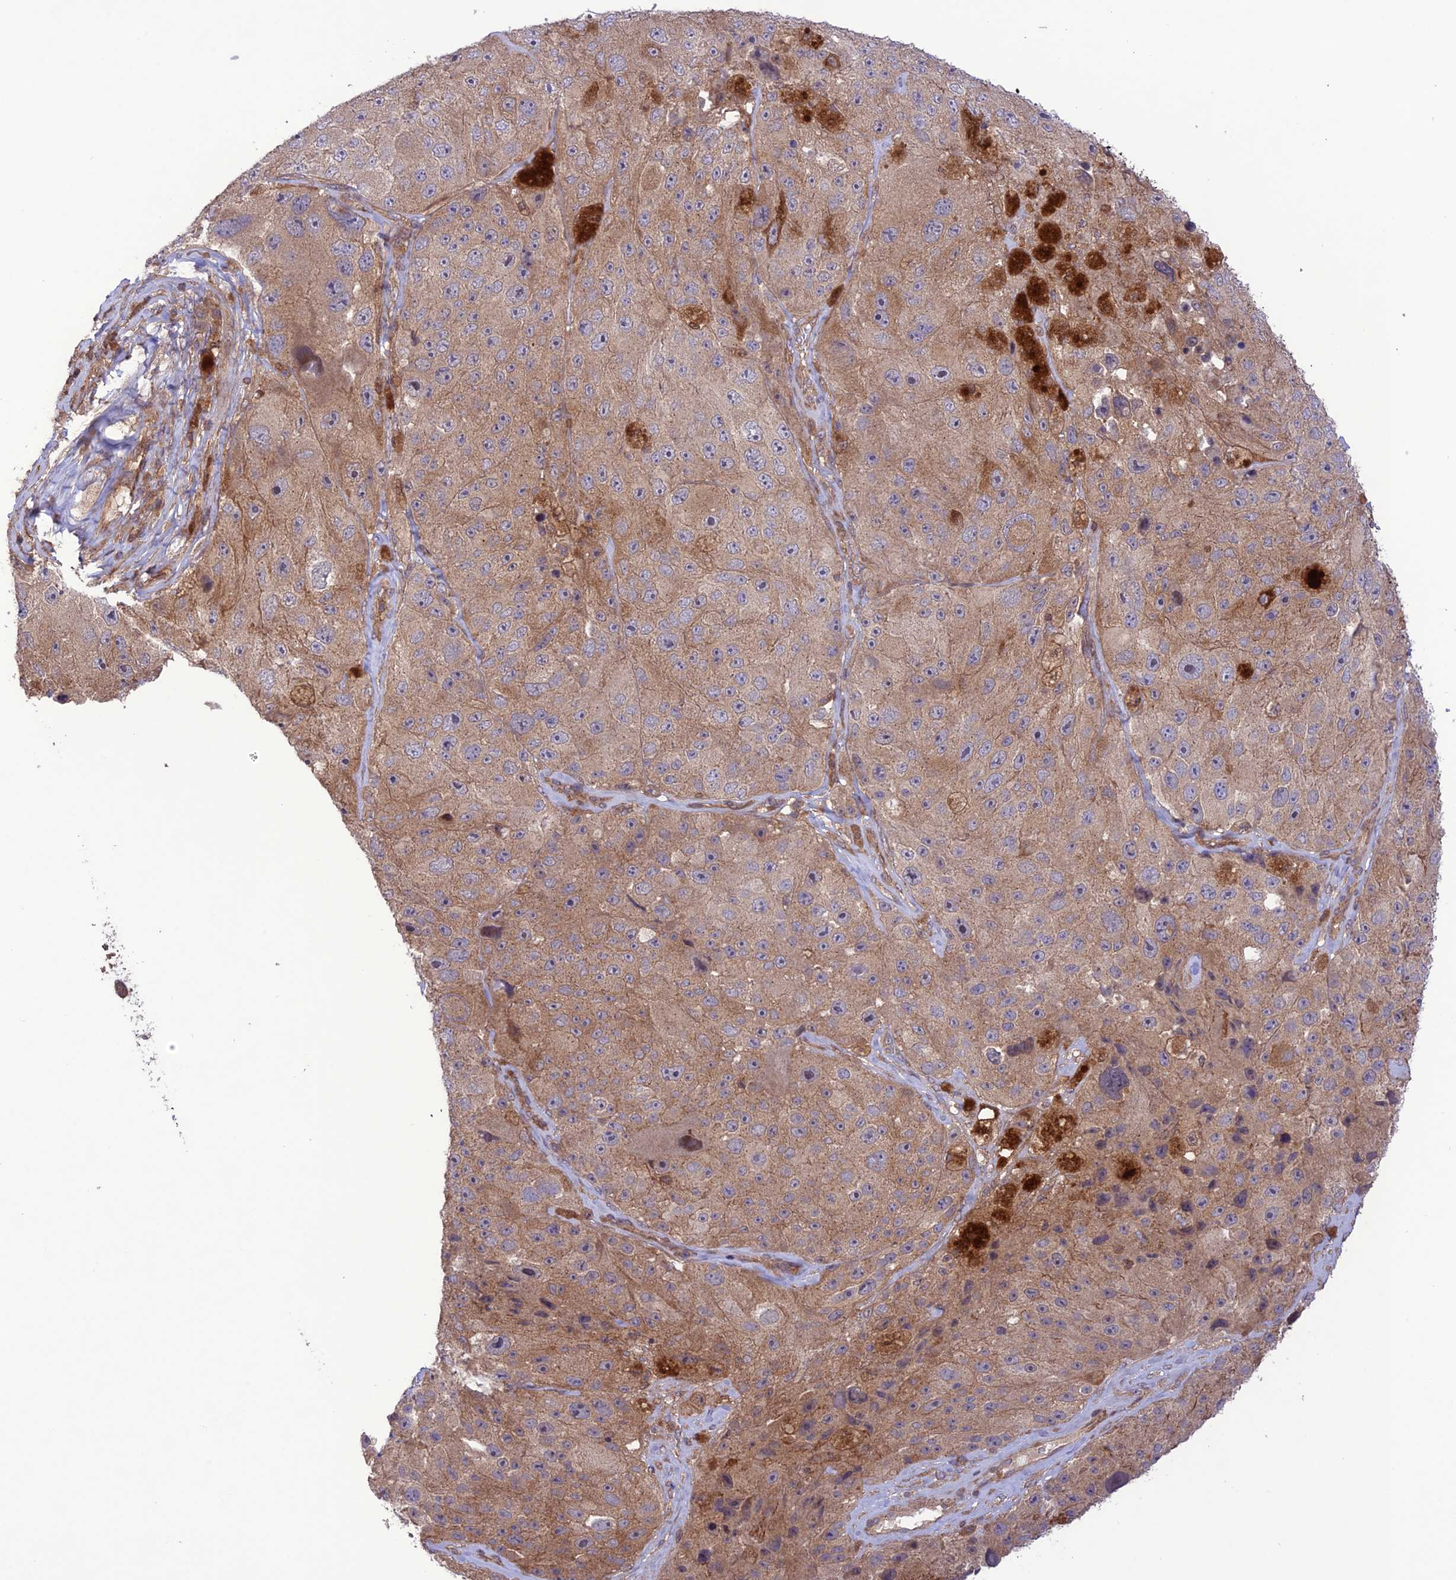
{"staining": {"intensity": "moderate", "quantity": ">75%", "location": "cytoplasmic/membranous"}, "tissue": "melanoma", "cell_type": "Tumor cells", "image_type": "cancer", "snomed": [{"axis": "morphology", "description": "Malignant melanoma, Metastatic site"}, {"axis": "topography", "description": "Lymph node"}], "caption": "Brown immunohistochemical staining in malignant melanoma (metastatic site) exhibits moderate cytoplasmic/membranous positivity in approximately >75% of tumor cells.", "gene": "FCHSD1", "patient": {"sex": "male", "age": 62}}